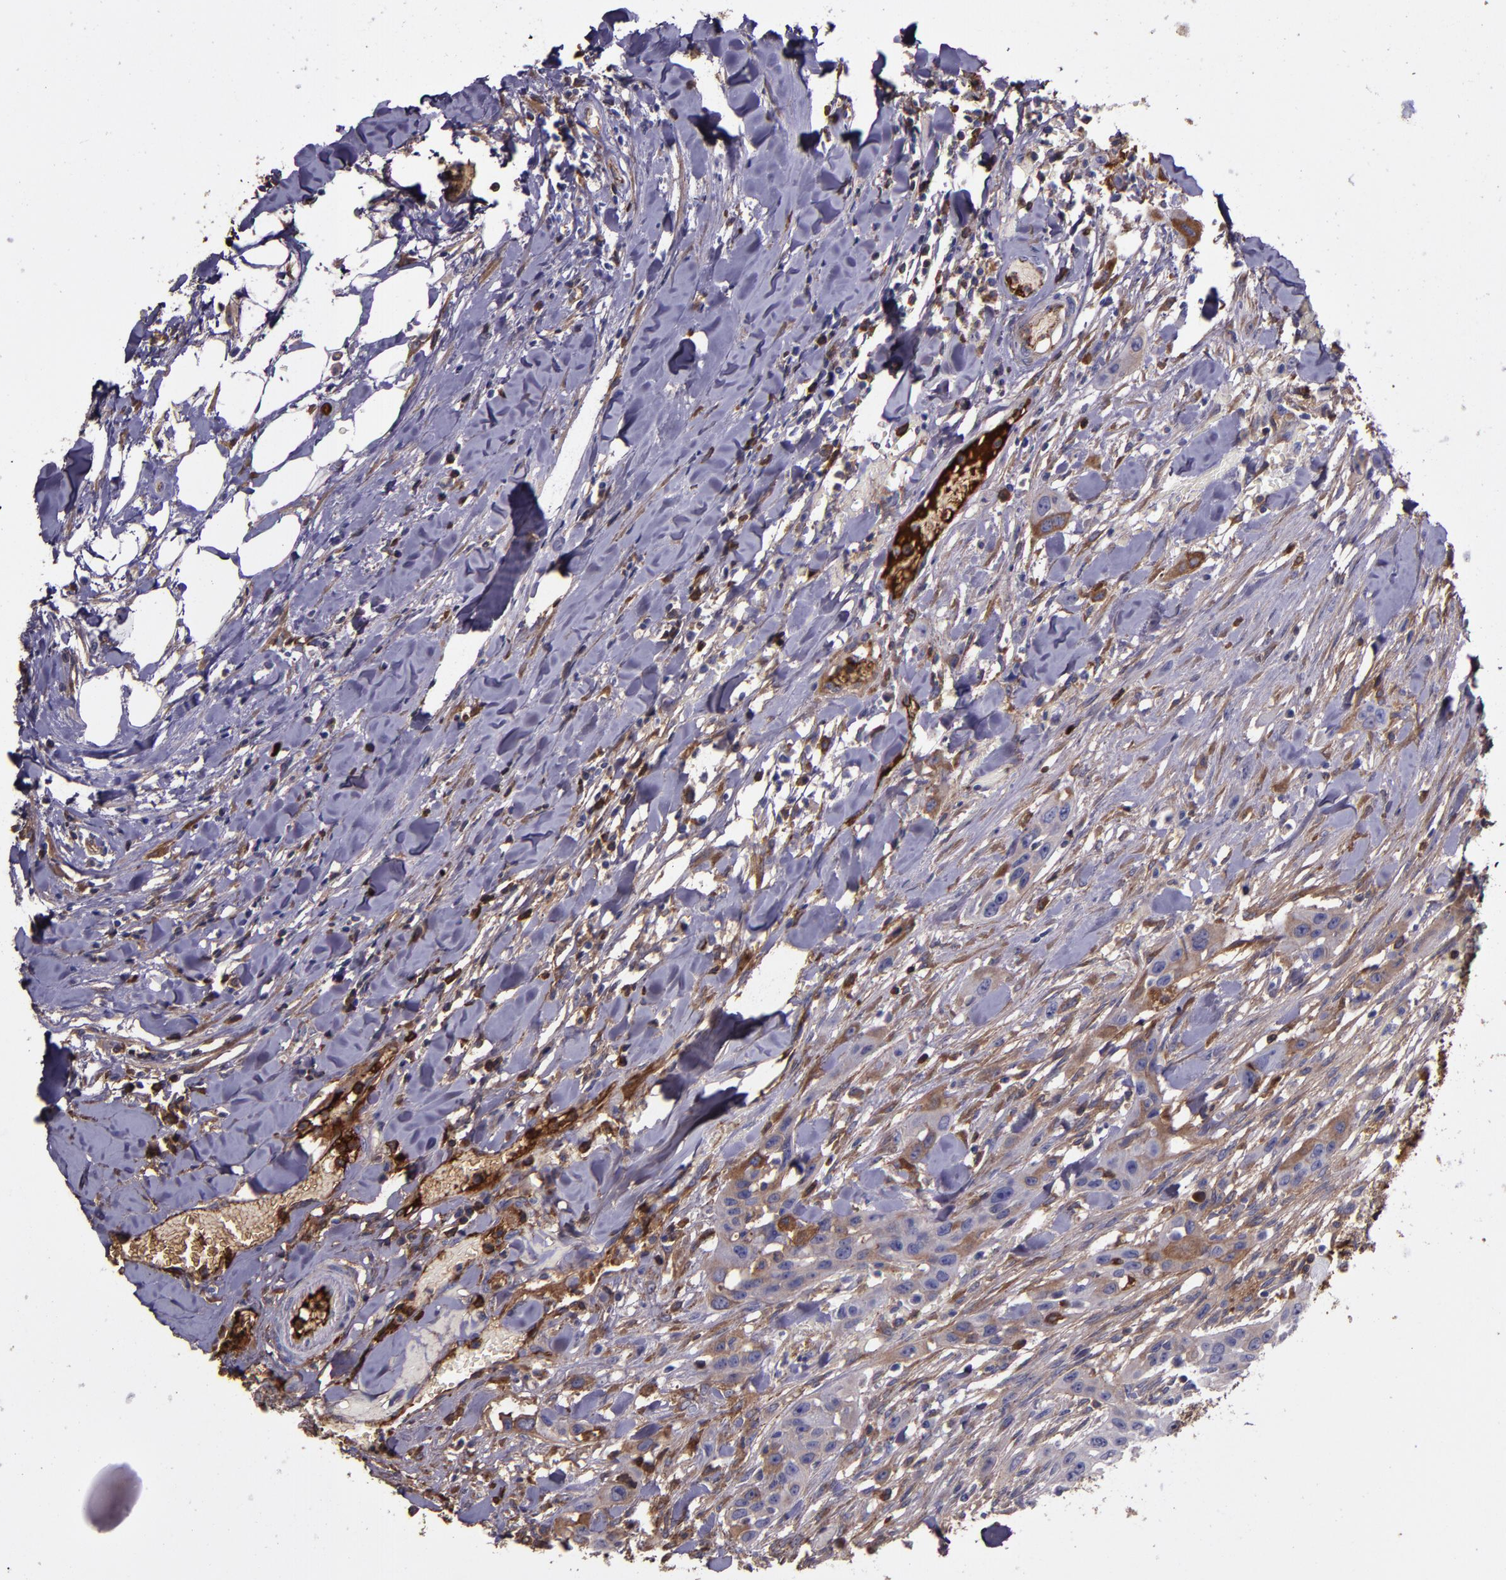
{"staining": {"intensity": "moderate", "quantity": "<25%", "location": "cytoplasmic/membranous"}, "tissue": "head and neck cancer", "cell_type": "Tumor cells", "image_type": "cancer", "snomed": [{"axis": "morphology", "description": "Neoplasm, malignant, NOS"}, {"axis": "topography", "description": "Salivary gland"}, {"axis": "topography", "description": "Head-Neck"}], "caption": "High-power microscopy captured an immunohistochemistry photomicrograph of head and neck neoplasm (malignant), revealing moderate cytoplasmic/membranous positivity in approximately <25% of tumor cells. The staining is performed using DAB brown chromogen to label protein expression. The nuclei are counter-stained blue using hematoxylin.", "gene": "A2M", "patient": {"sex": "male", "age": 43}}